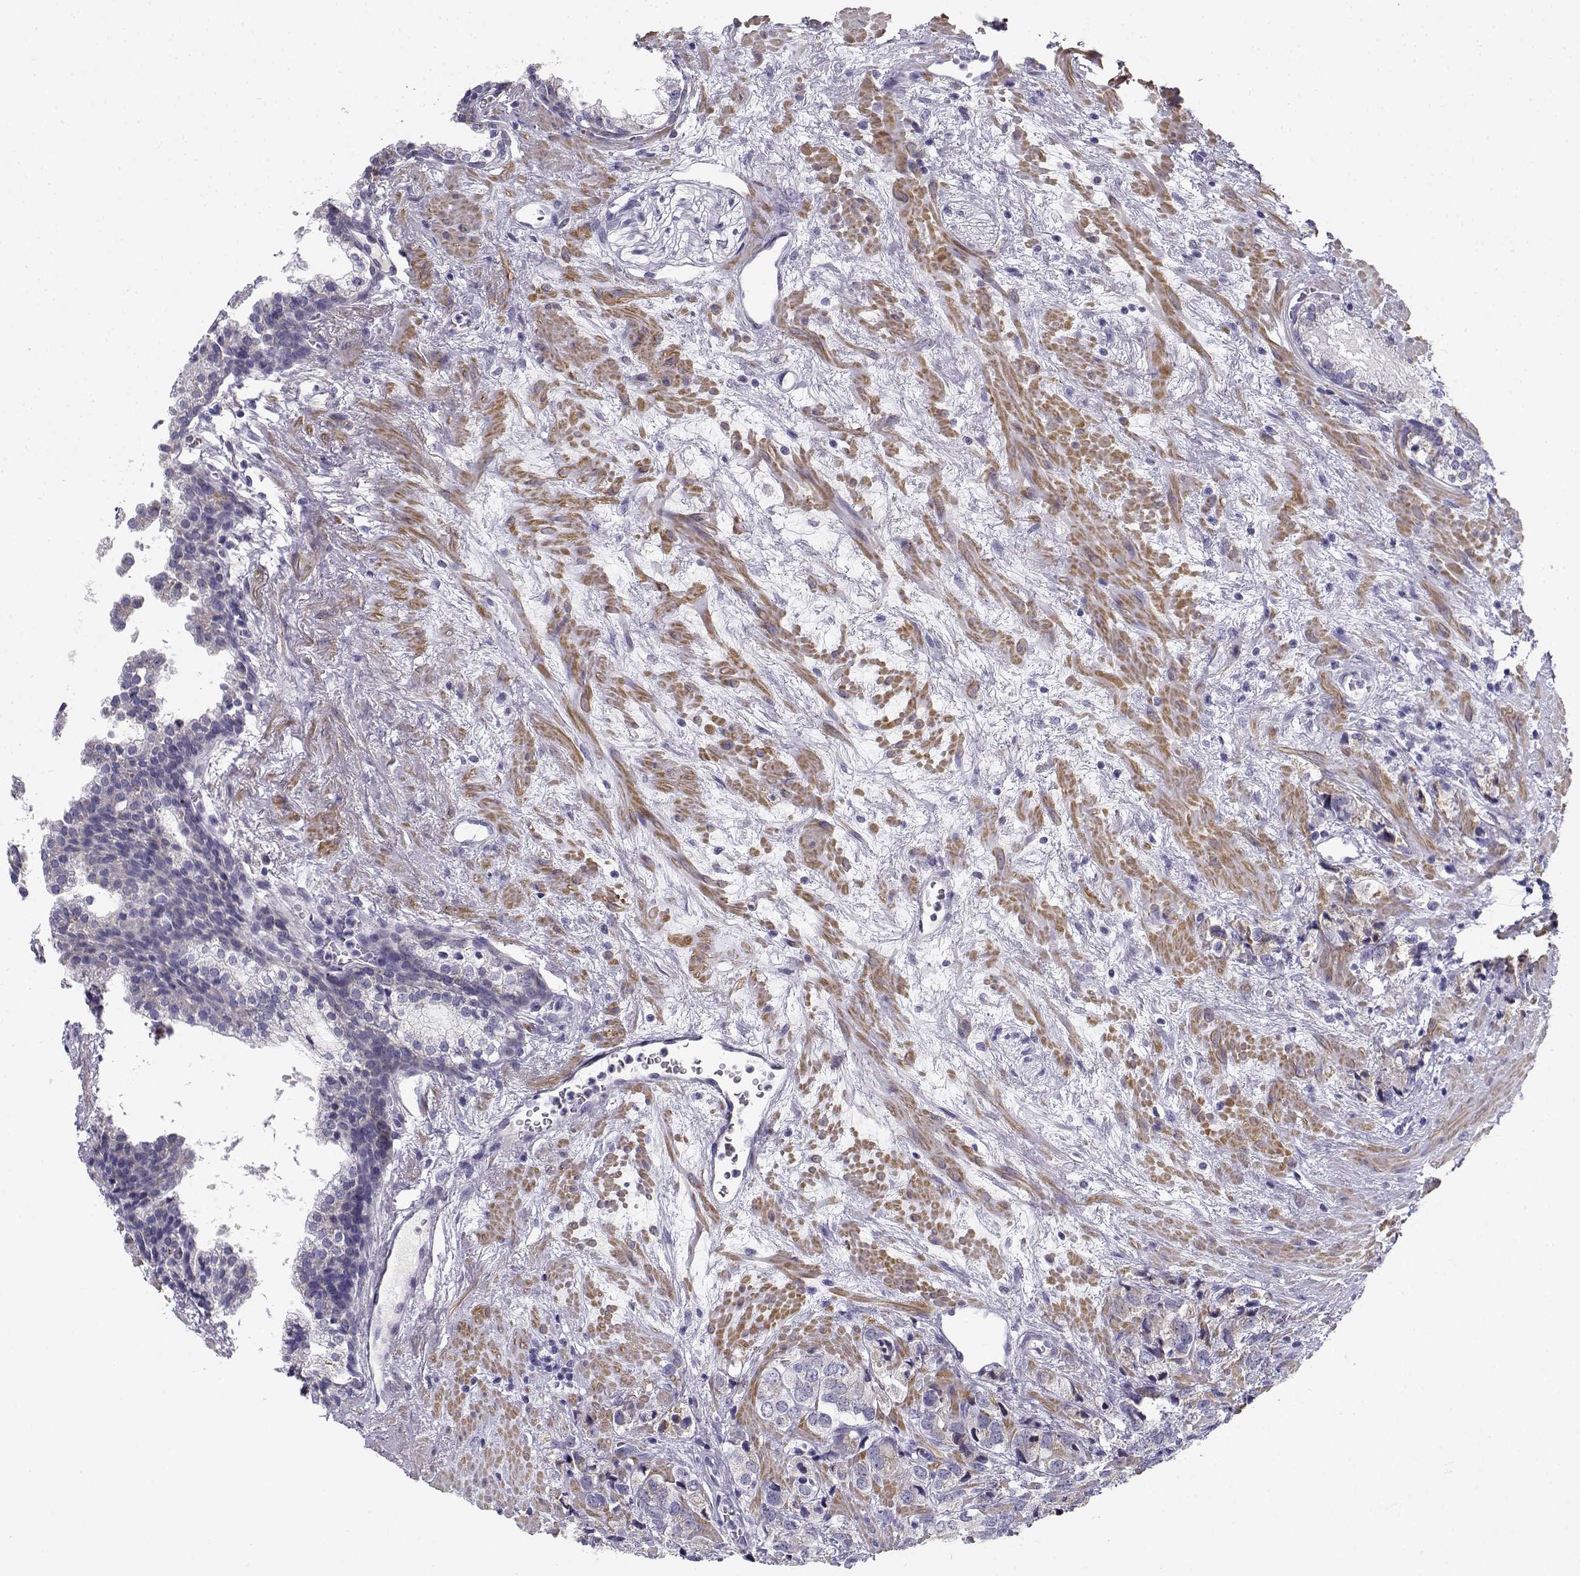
{"staining": {"intensity": "negative", "quantity": "none", "location": "none"}, "tissue": "prostate cancer", "cell_type": "Tumor cells", "image_type": "cancer", "snomed": [{"axis": "morphology", "description": "Adenocarcinoma, NOS"}, {"axis": "topography", "description": "Prostate and seminal vesicle, NOS"}], "caption": "There is no significant staining in tumor cells of prostate cancer (adenocarcinoma).", "gene": "CREB3L3", "patient": {"sex": "male", "age": 63}}